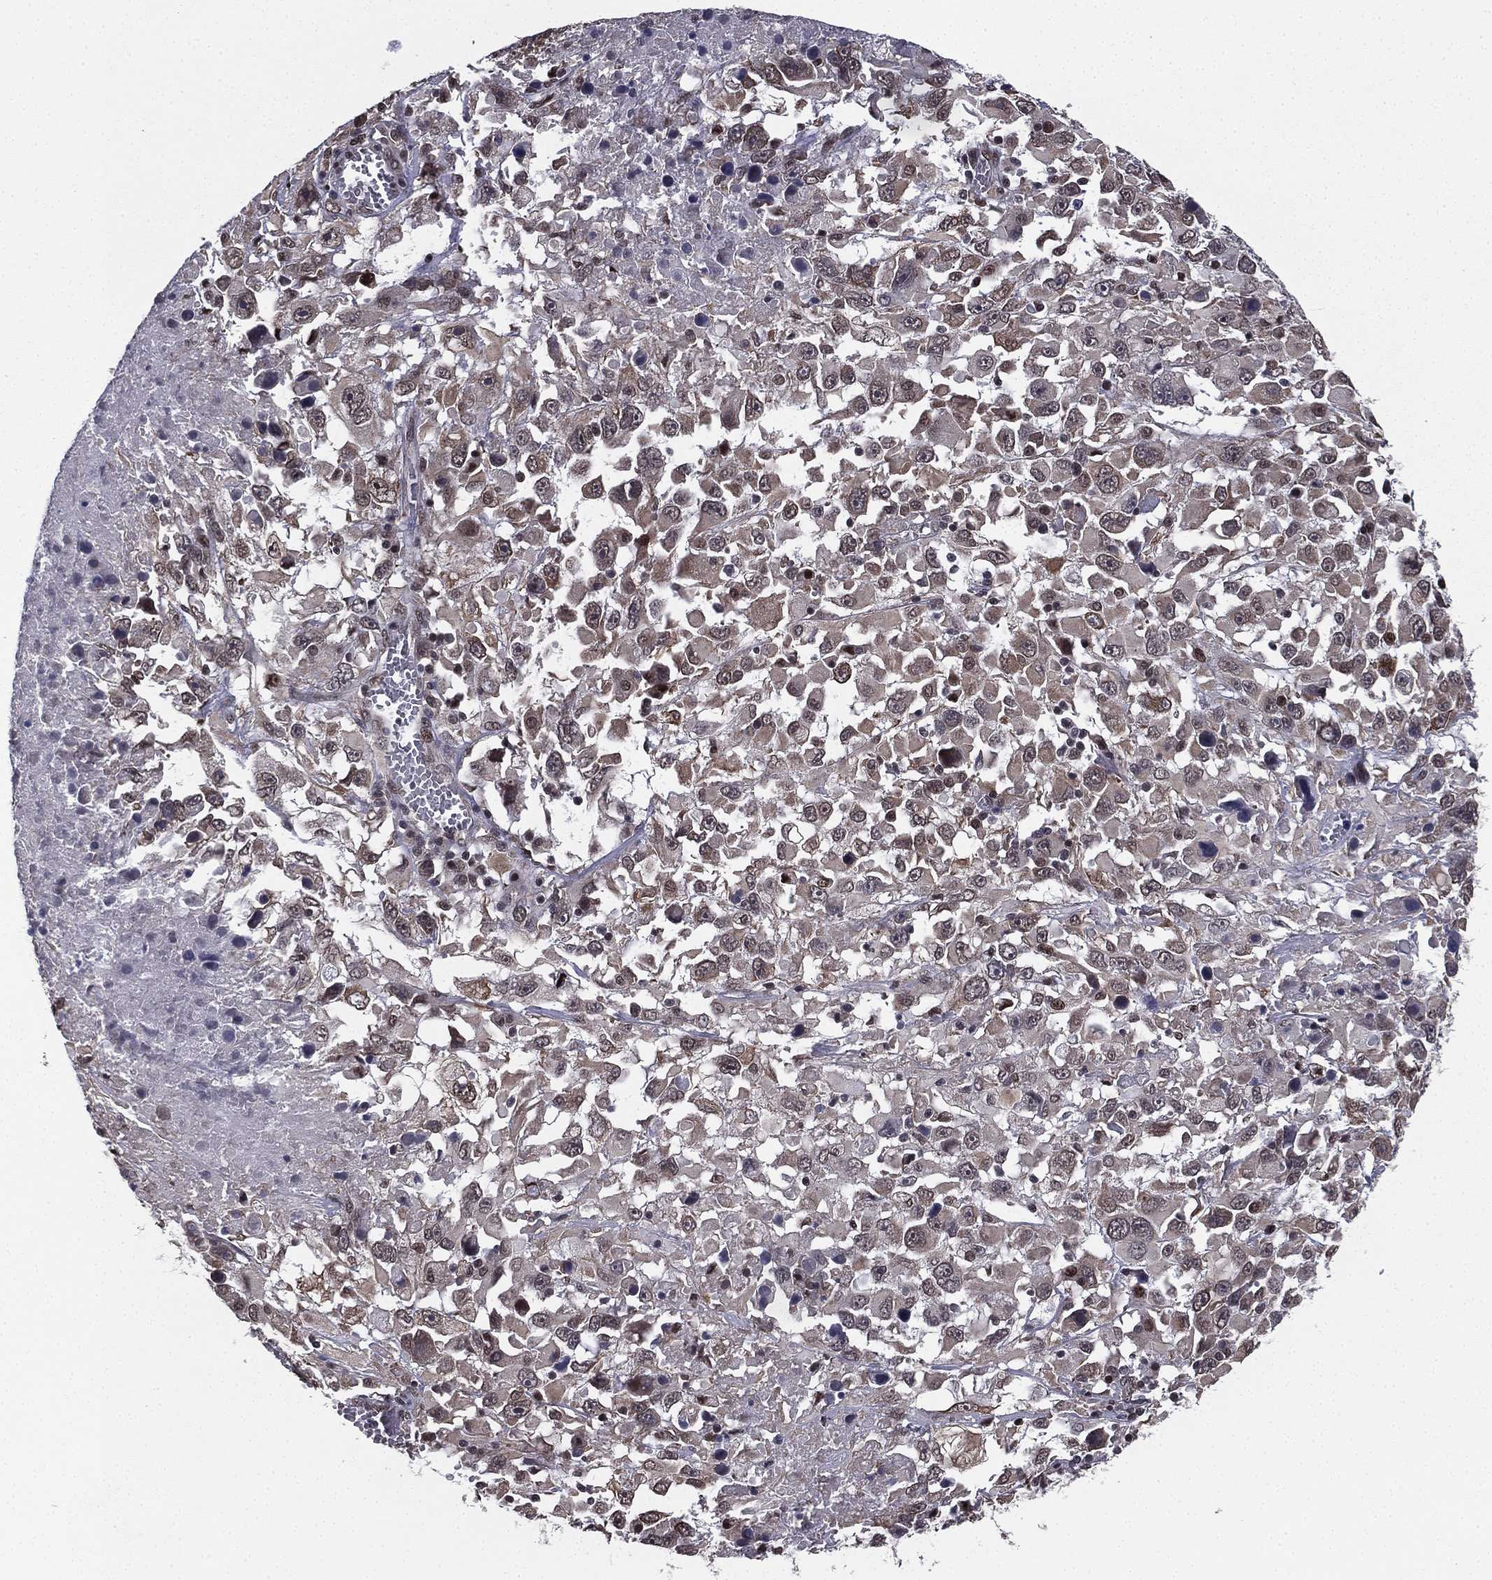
{"staining": {"intensity": "weak", "quantity": "25%-75%", "location": "cytoplasmic/membranous"}, "tissue": "melanoma", "cell_type": "Tumor cells", "image_type": "cancer", "snomed": [{"axis": "morphology", "description": "Malignant melanoma, Metastatic site"}, {"axis": "topography", "description": "Soft tissue"}], "caption": "Protein expression analysis of human melanoma reveals weak cytoplasmic/membranous staining in approximately 25%-75% of tumor cells.", "gene": "RARB", "patient": {"sex": "male", "age": 50}}